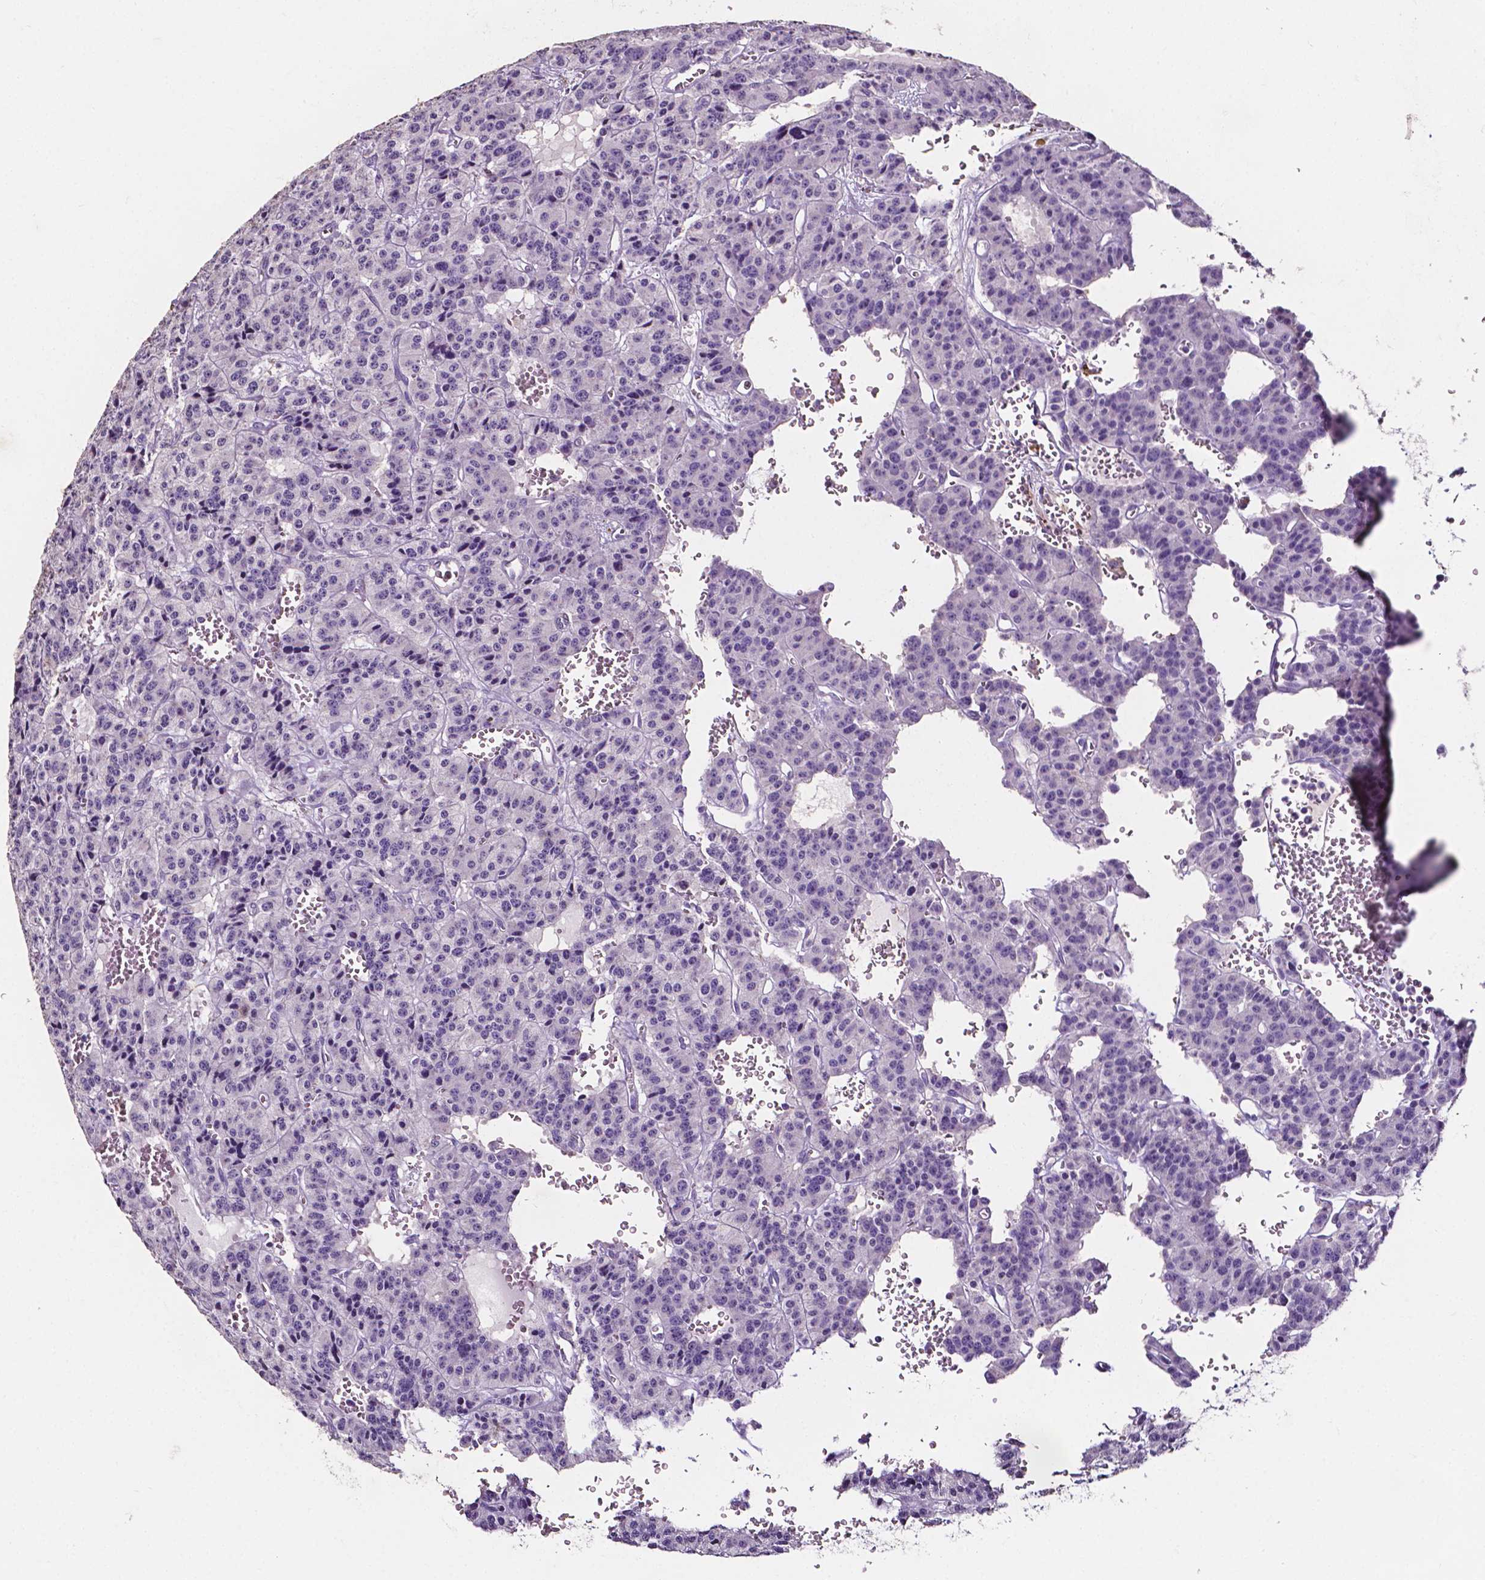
{"staining": {"intensity": "negative", "quantity": "none", "location": "none"}, "tissue": "carcinoid", "cell_type": "Tumor cells", "image_type": "cancer", "snomed": [{"axis": "morphology", "description": "Carcinoid, malignant, NOS"}, {"axis": "topography", "description": "Lung"}], "caption": "Tumor cells show no significant protein expression in carcinoid.", "gene": "PSAT1", "patient": {"sex": "female", "age": 71}}